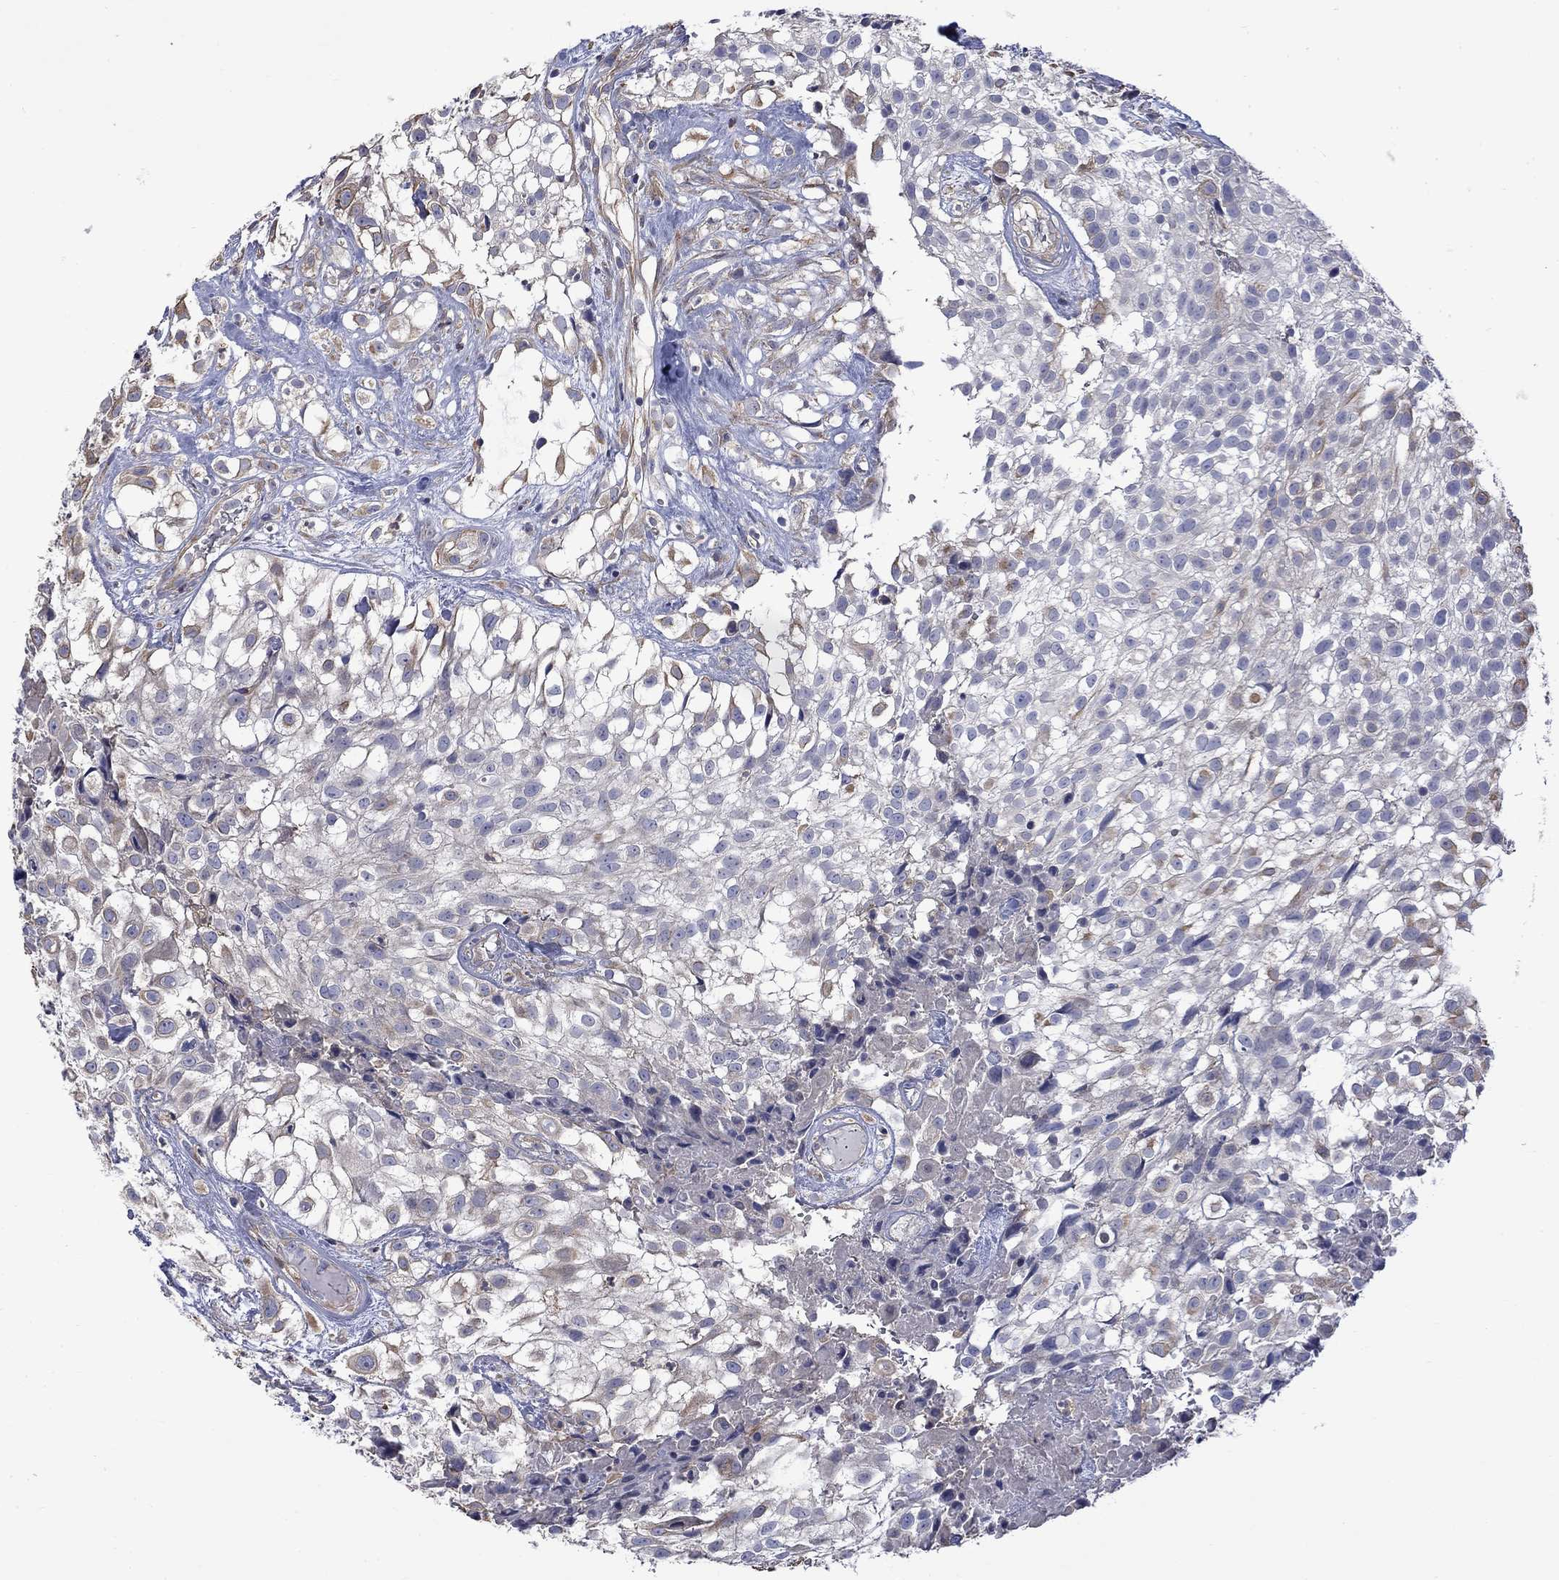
{"staining": {"intensity": "weak", "quantity": "<25%", "location": "cytoplasmic/membranous"}, "tissue": "urothelial cancer", "cell_type": "Tumor cells", "image_type": "cancer", "snomed": [{"axis": "morphology", "description": "Urothelial carcinoma, High grade"}, {"axis": "topography", "description": "Urinary bladder"}], "caption": "Photomicrograph shows no protein positivity in tumor cells of urothelial cancer tissue.", "gene": "CAMKK2", "patient": {"sex": "male", "age": 56}}